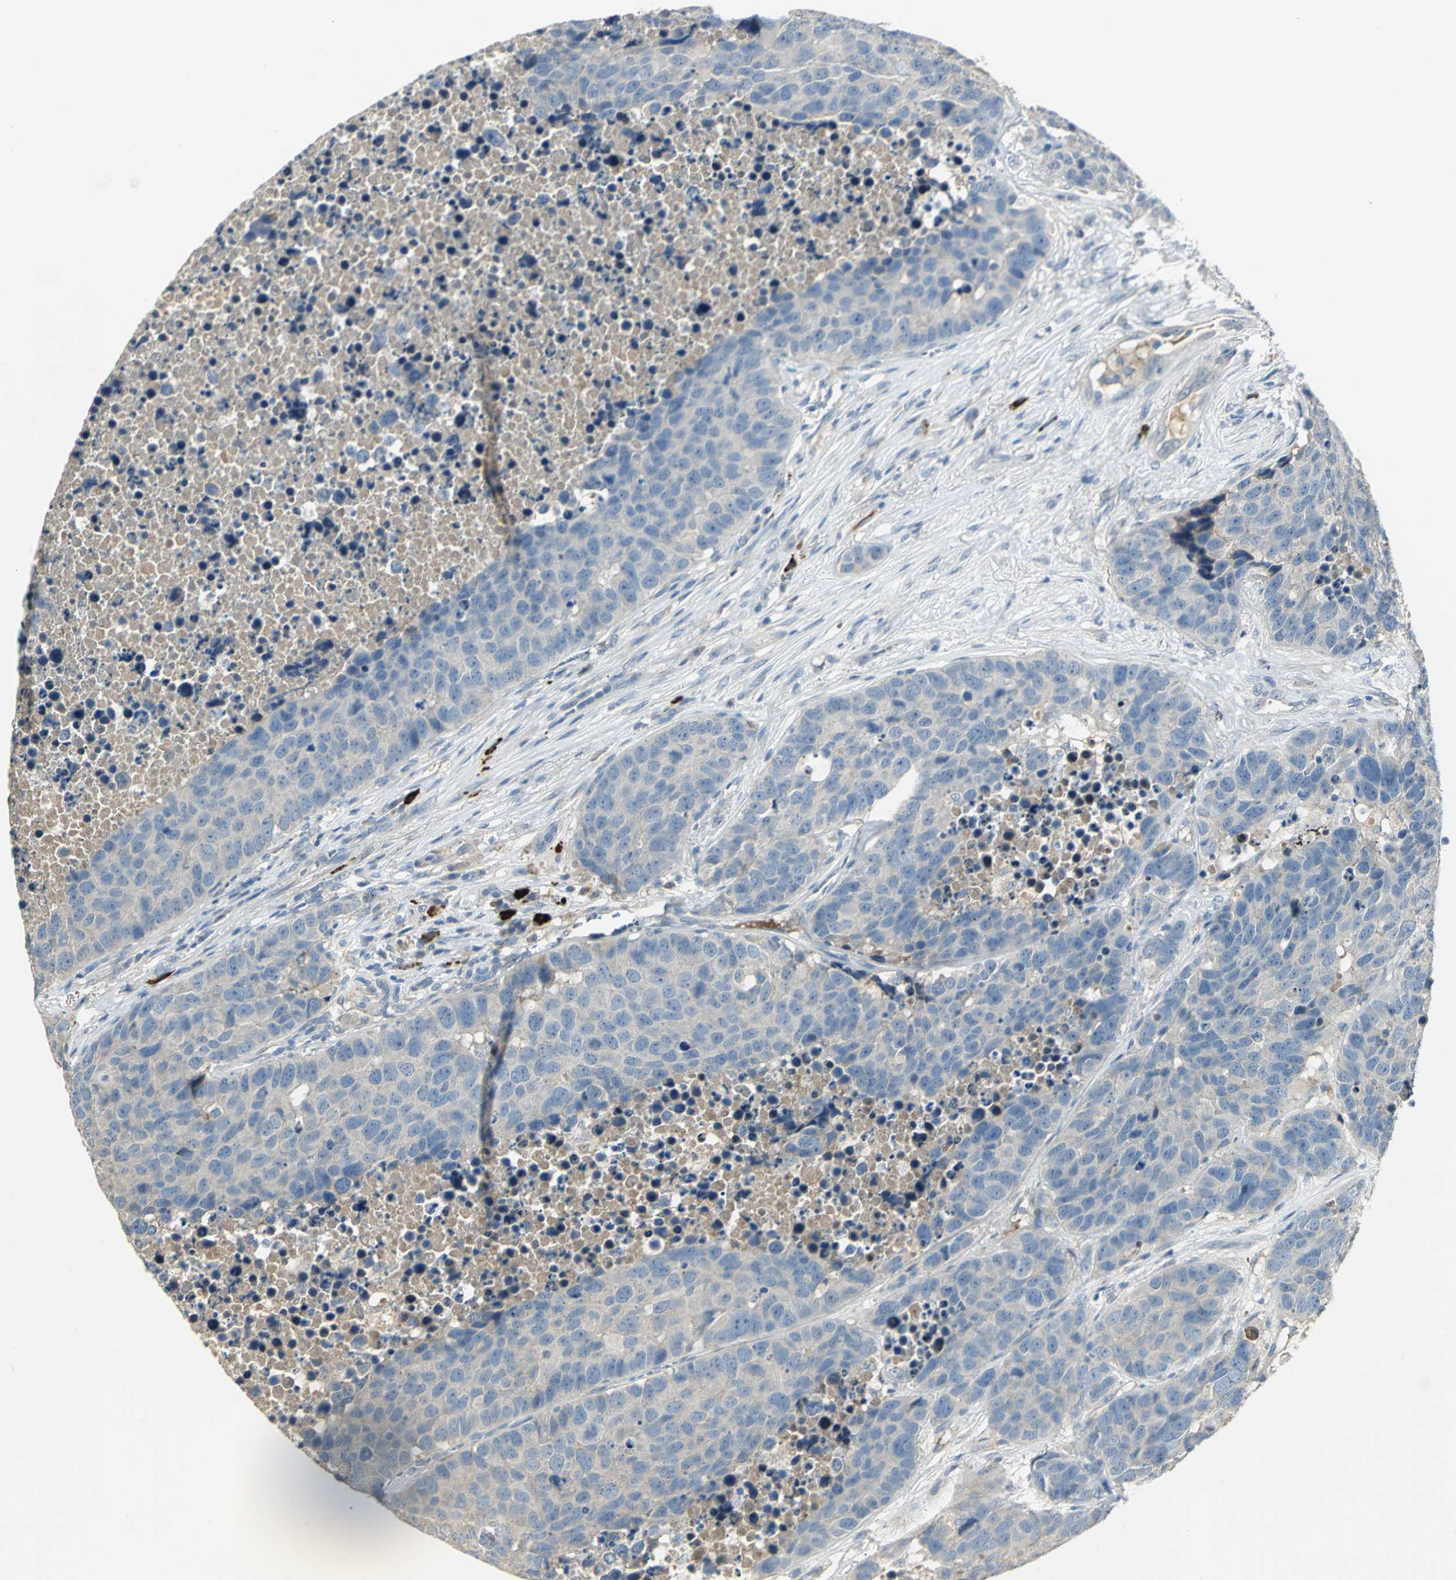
{"staining": {"intensity": "negative", "quantity": "none", "location": "none"}, "tissue": "carcinoid", "cell_type": "Tumor cells", "image_type": "cancer", "snomed": [{"axis": "morphology", "description": "Carcinoid, malignant, NOS"}, {"axis": "topography", "description": "Lung"}], "caption": "An immunohistochemistry image of carcinoid (malignant) is shown. There is no staining in tumor cells of carcinoid (malignant). (DAB IHC with hematoxylin counter stain).", "gene": "PROC", "patient": {"sex": "male", "age": 60}}